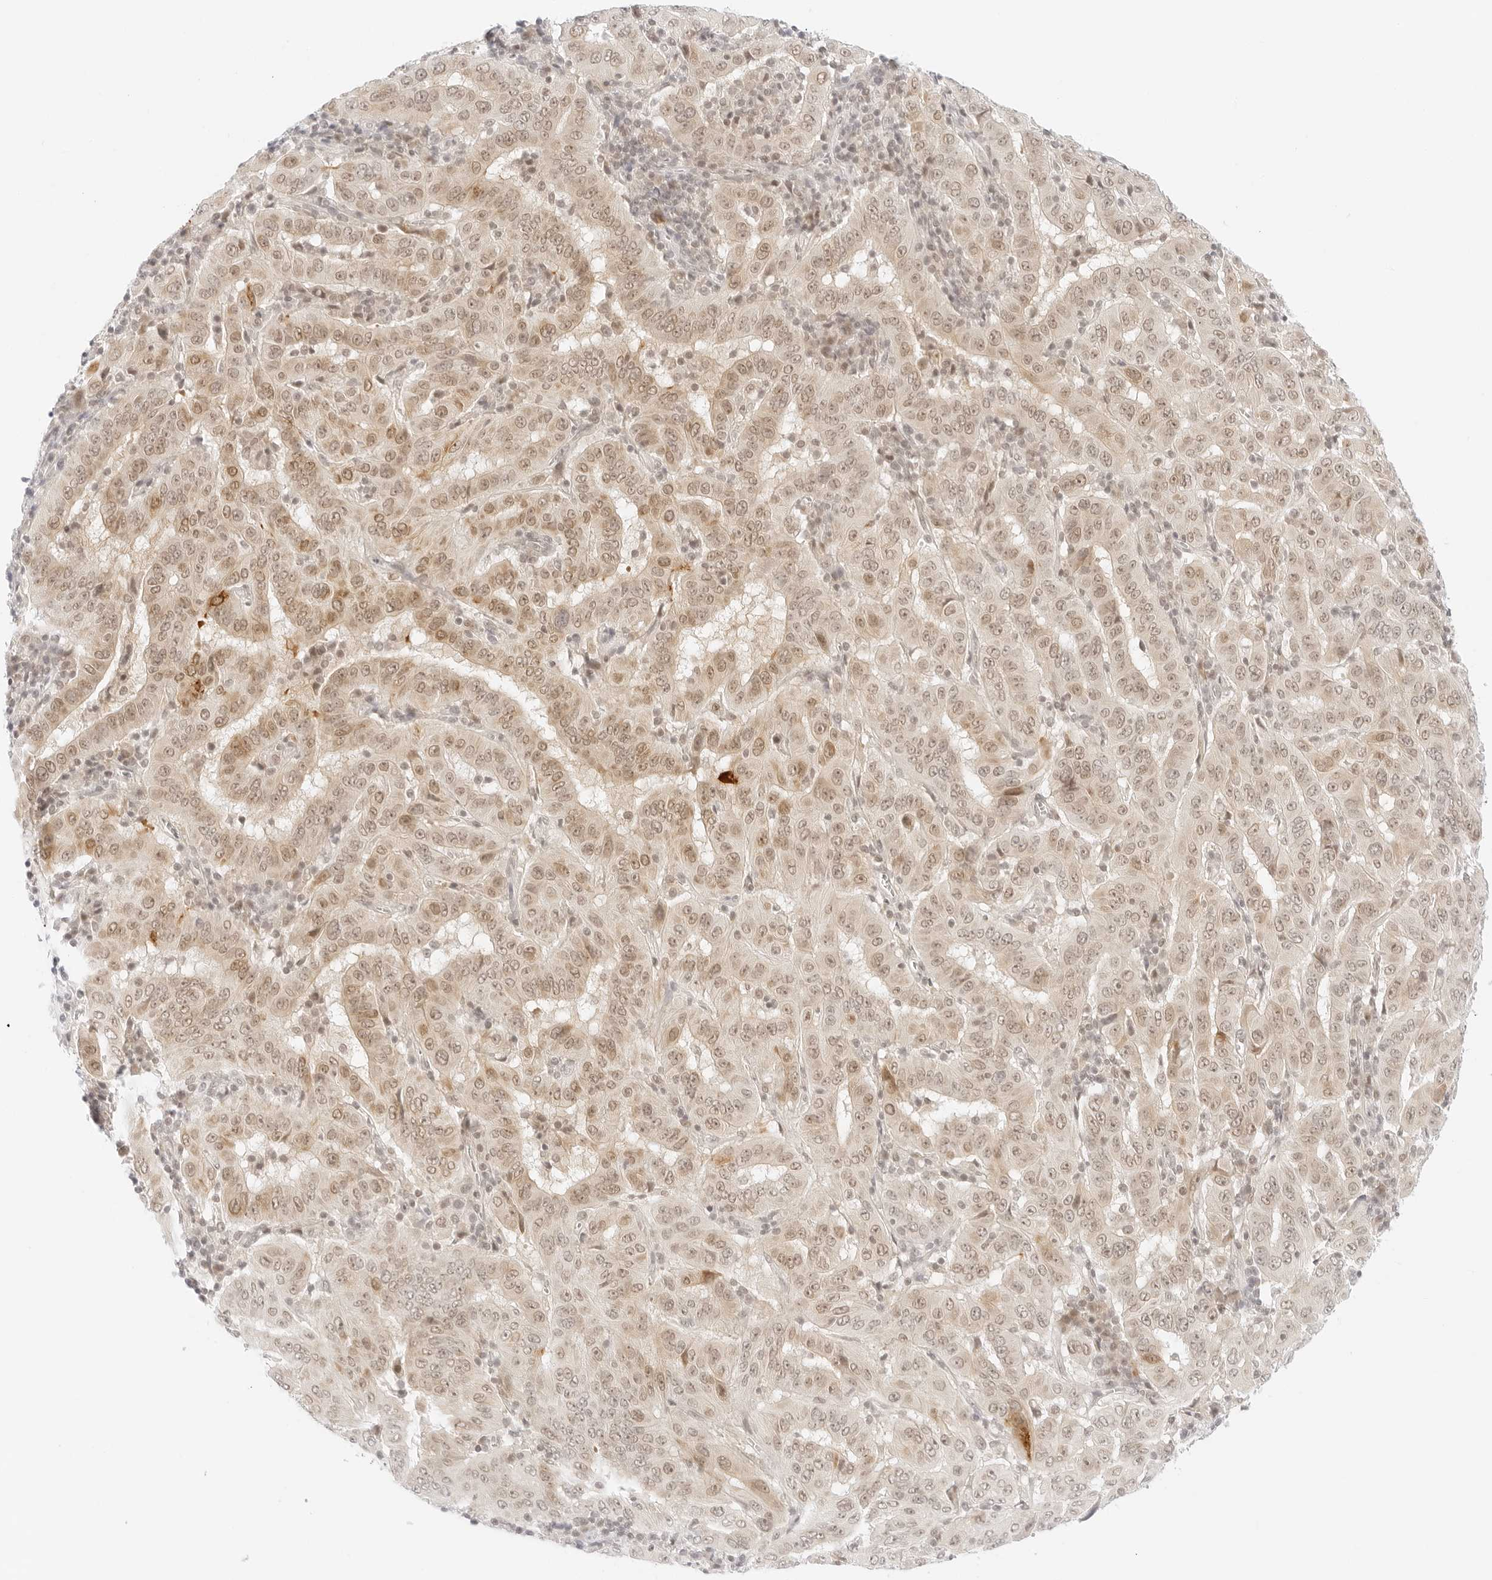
{"staining": {"intensity": "moderate", "quantity": ">75%", "location": "cytoplasmic/membranous,nuclear"}, "tissue": "pancreatic cancer", "cell_type": "Tumor cells", "image_type": "cancer", "snomed": [{"axis": "morphology", "description": "Adenocarcinoma, NOS"}, {"axis": "topography", "description": "Pancreas"}], "caption": "The micrograph displays staining of pancreatic cancer (adenocarcinoma), revealing moderate cytoplasmic/membranous and nuclear protein staining (brown color) within tumor cells. Ihc stains the protein in brown and the nuclei are stained blue.", "gene": "POLR3C", "patient": {"sex": "male", "age": 63}}